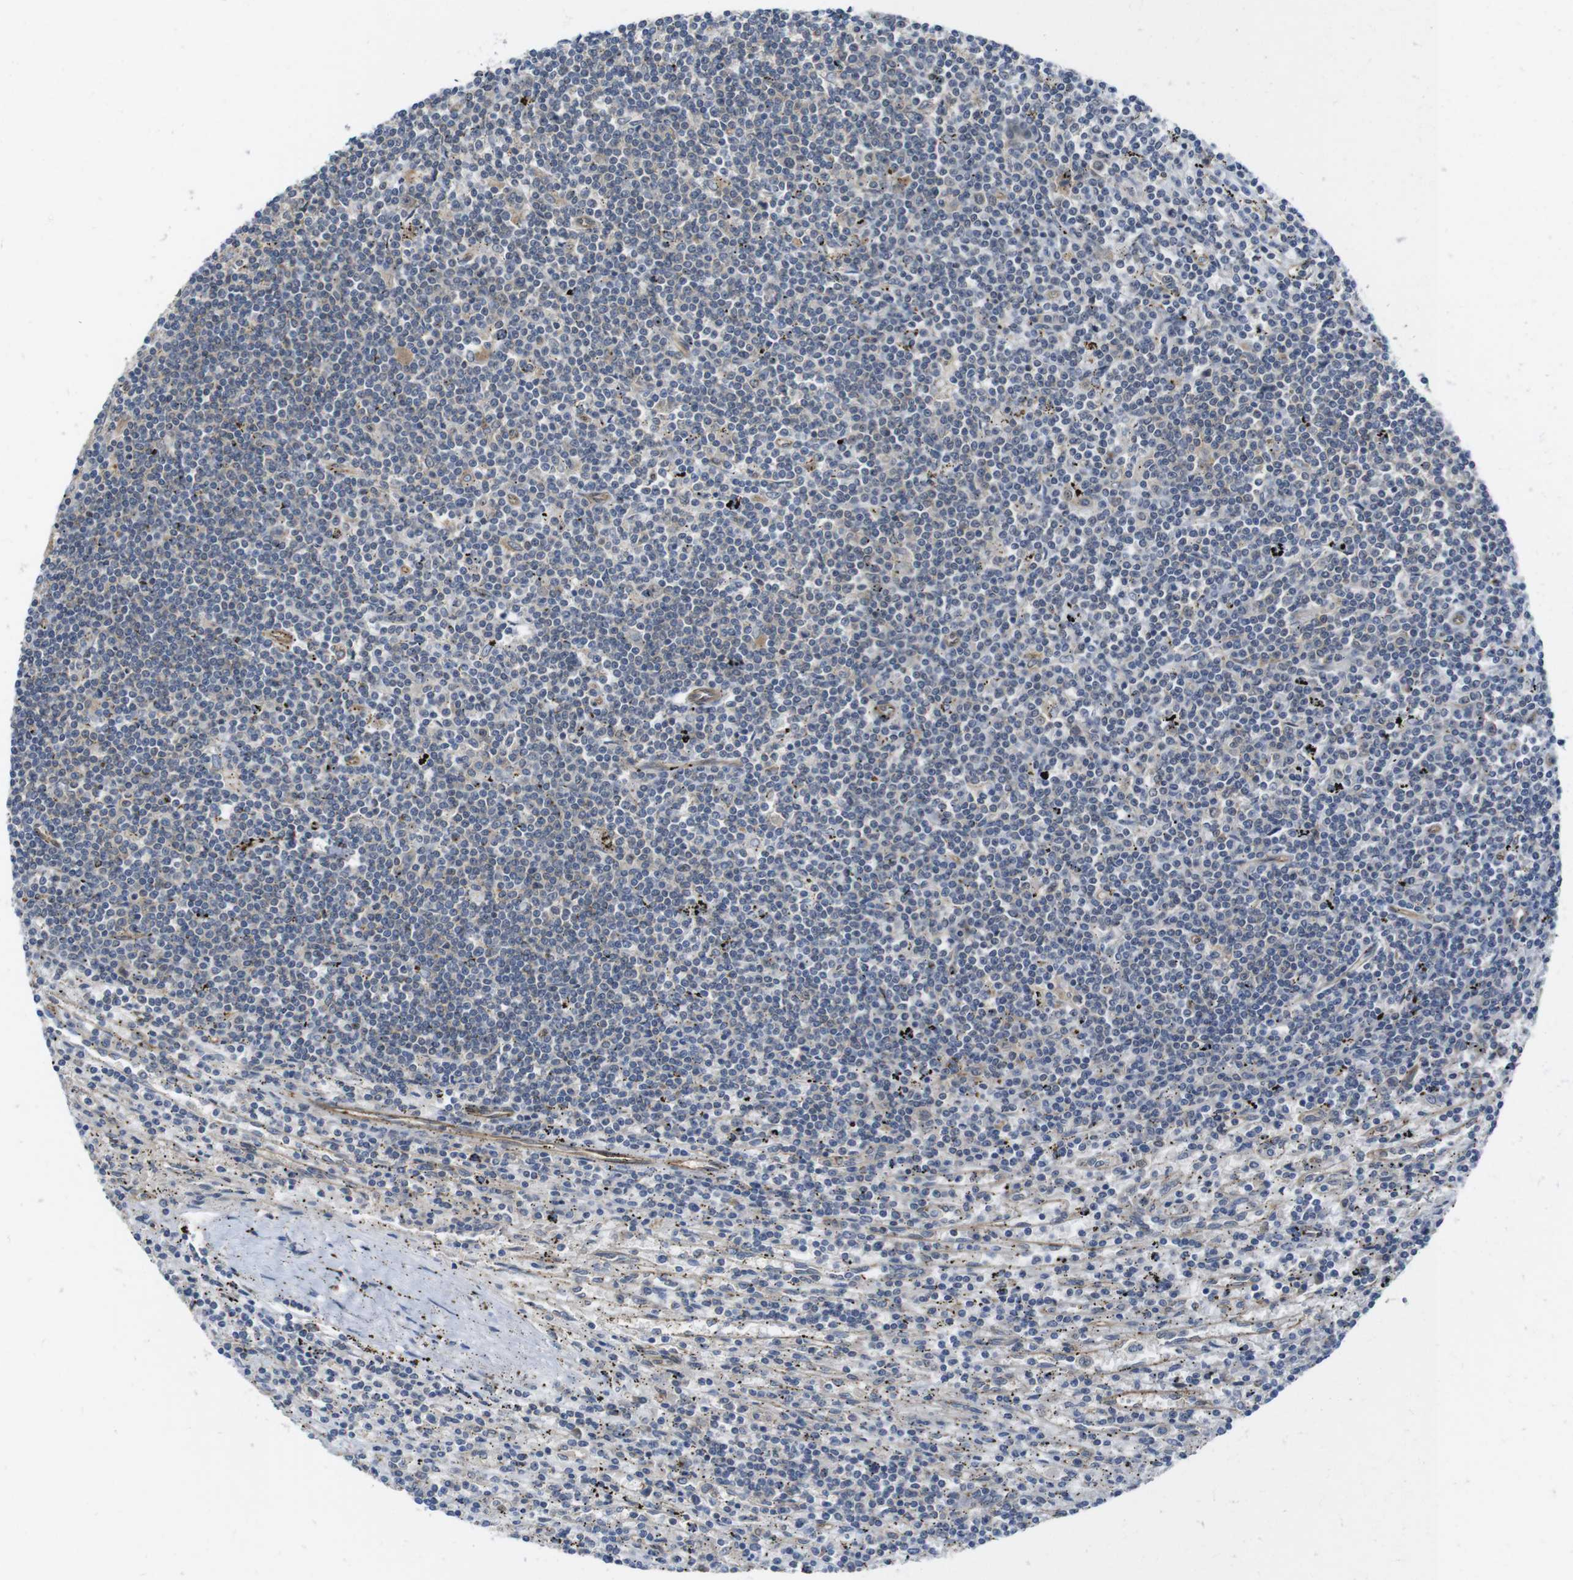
{"staining": {"intensity": "weak", "quantity": "<25%", "location": "cytoplasmic/membranous"}, "tissue": "lymphoma", "cell_type": "Tumor cells", "image_type": "cancer", "snomed": [{"axis": "morphology", "description": "Malignant lymphoma, non-Hodgkin's type, Low grade"}, {"axis": "topography", "description": "Spleen"}], "caption": "This is an immunohistochemistry (IHC) photomicrograph of human malignant lymphoma, non-Hodgkin's type (low-grade). There is no staining in tumor cells.", "gene": "ZDHHC5", "patient": {"sex": "male", "age": 76}}